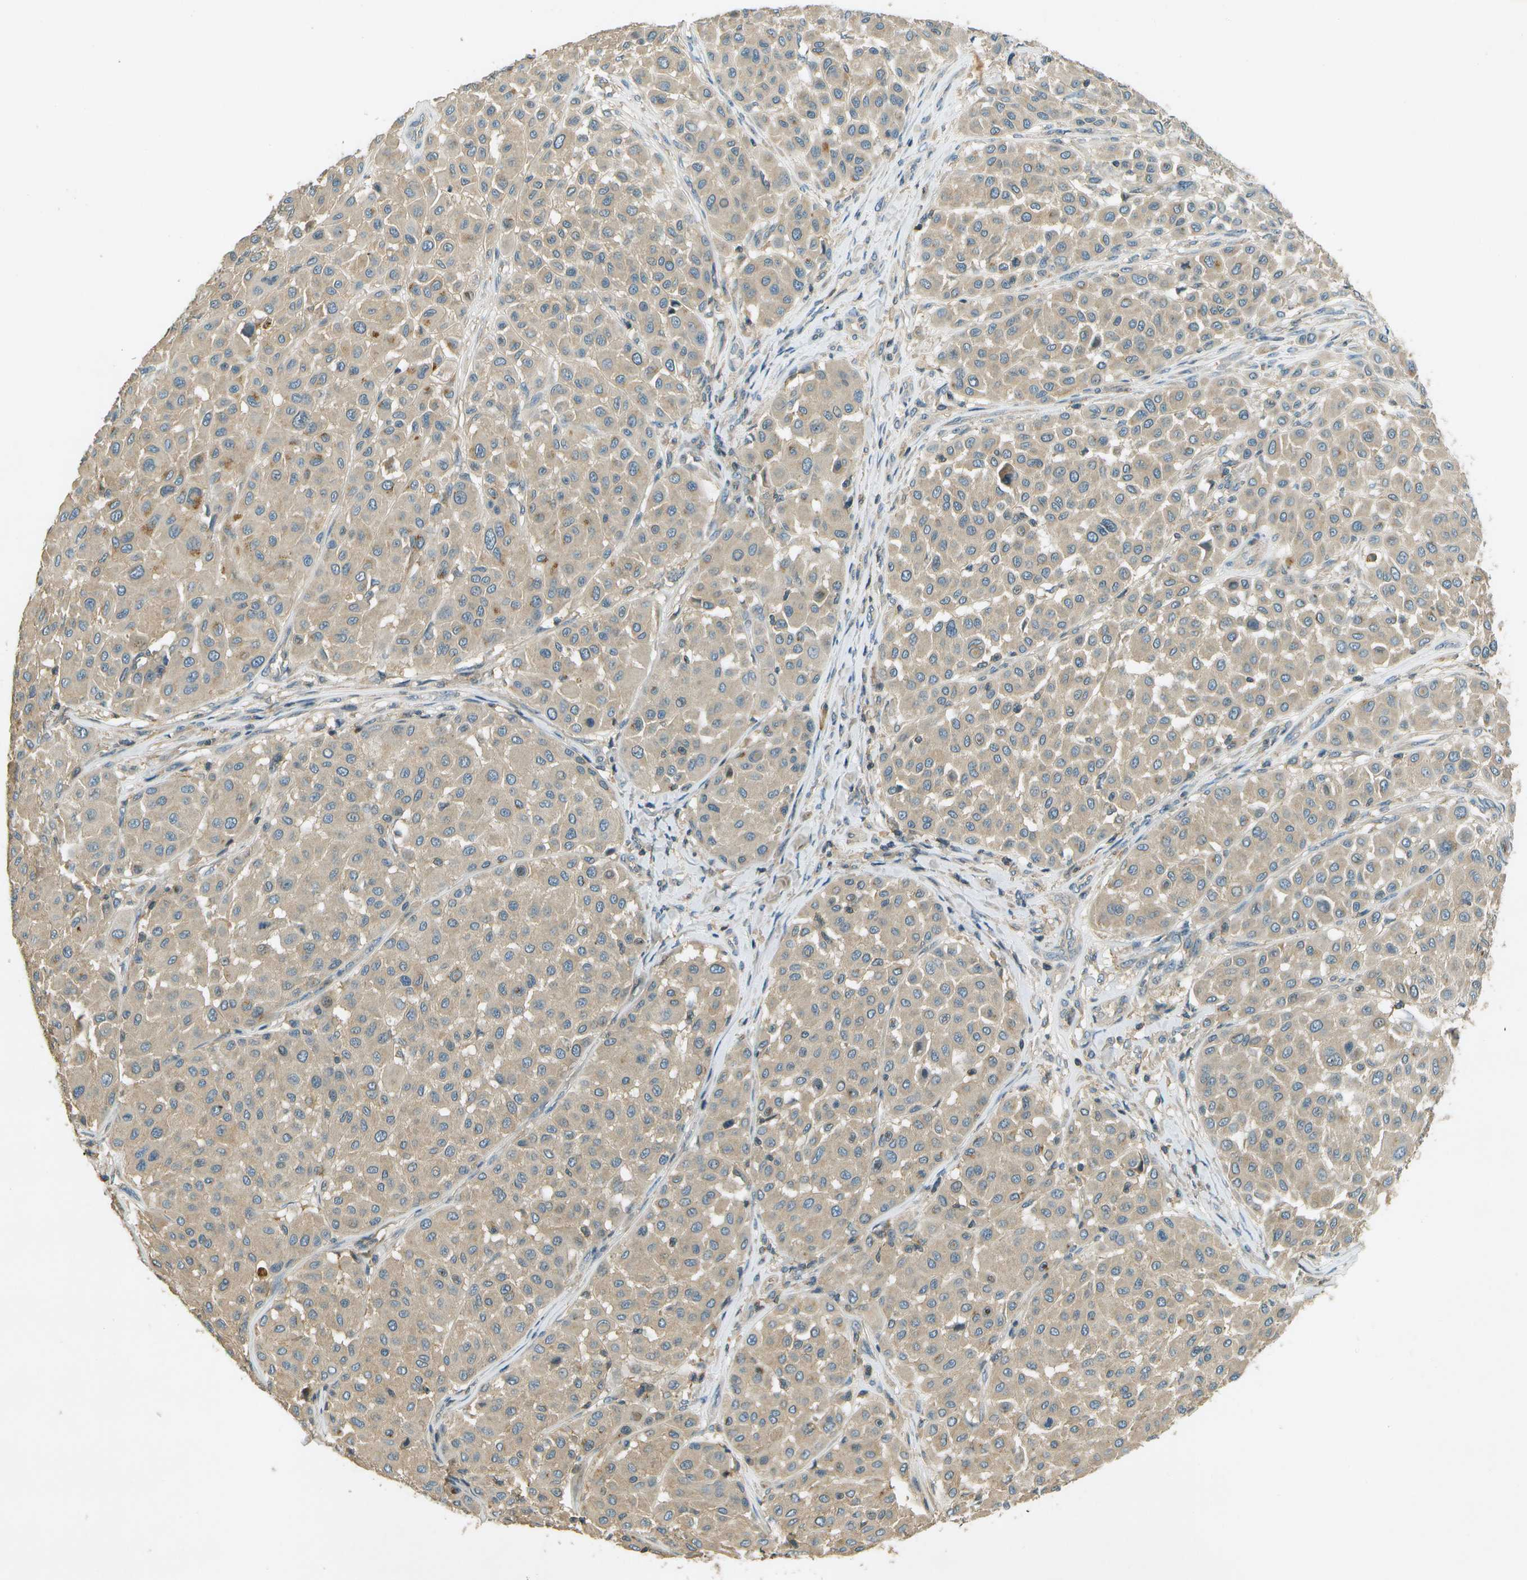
{"staining": {"intensity": "weak", "quantity": ">75%", "location": "cytoplasmic/membranous"}, "tissue": "melanoma", "cell_type": "Tumor cells", "image_type": "cancer", "snomed": [{"axis": "morphology", "description": "Malignant melanoma, Metastatic site"}, {"axis": "topography", "description": "Soft tissue"}], "caption": "This is a histology image of immunohistochemistry (IHC) staining of malignant melanoma (metastatic site), which shows weak staining in the cytoplasmic/membranous of tumor cells.", "gene": "NUDT4", "patient": {"sex": "male", "age": 41}}